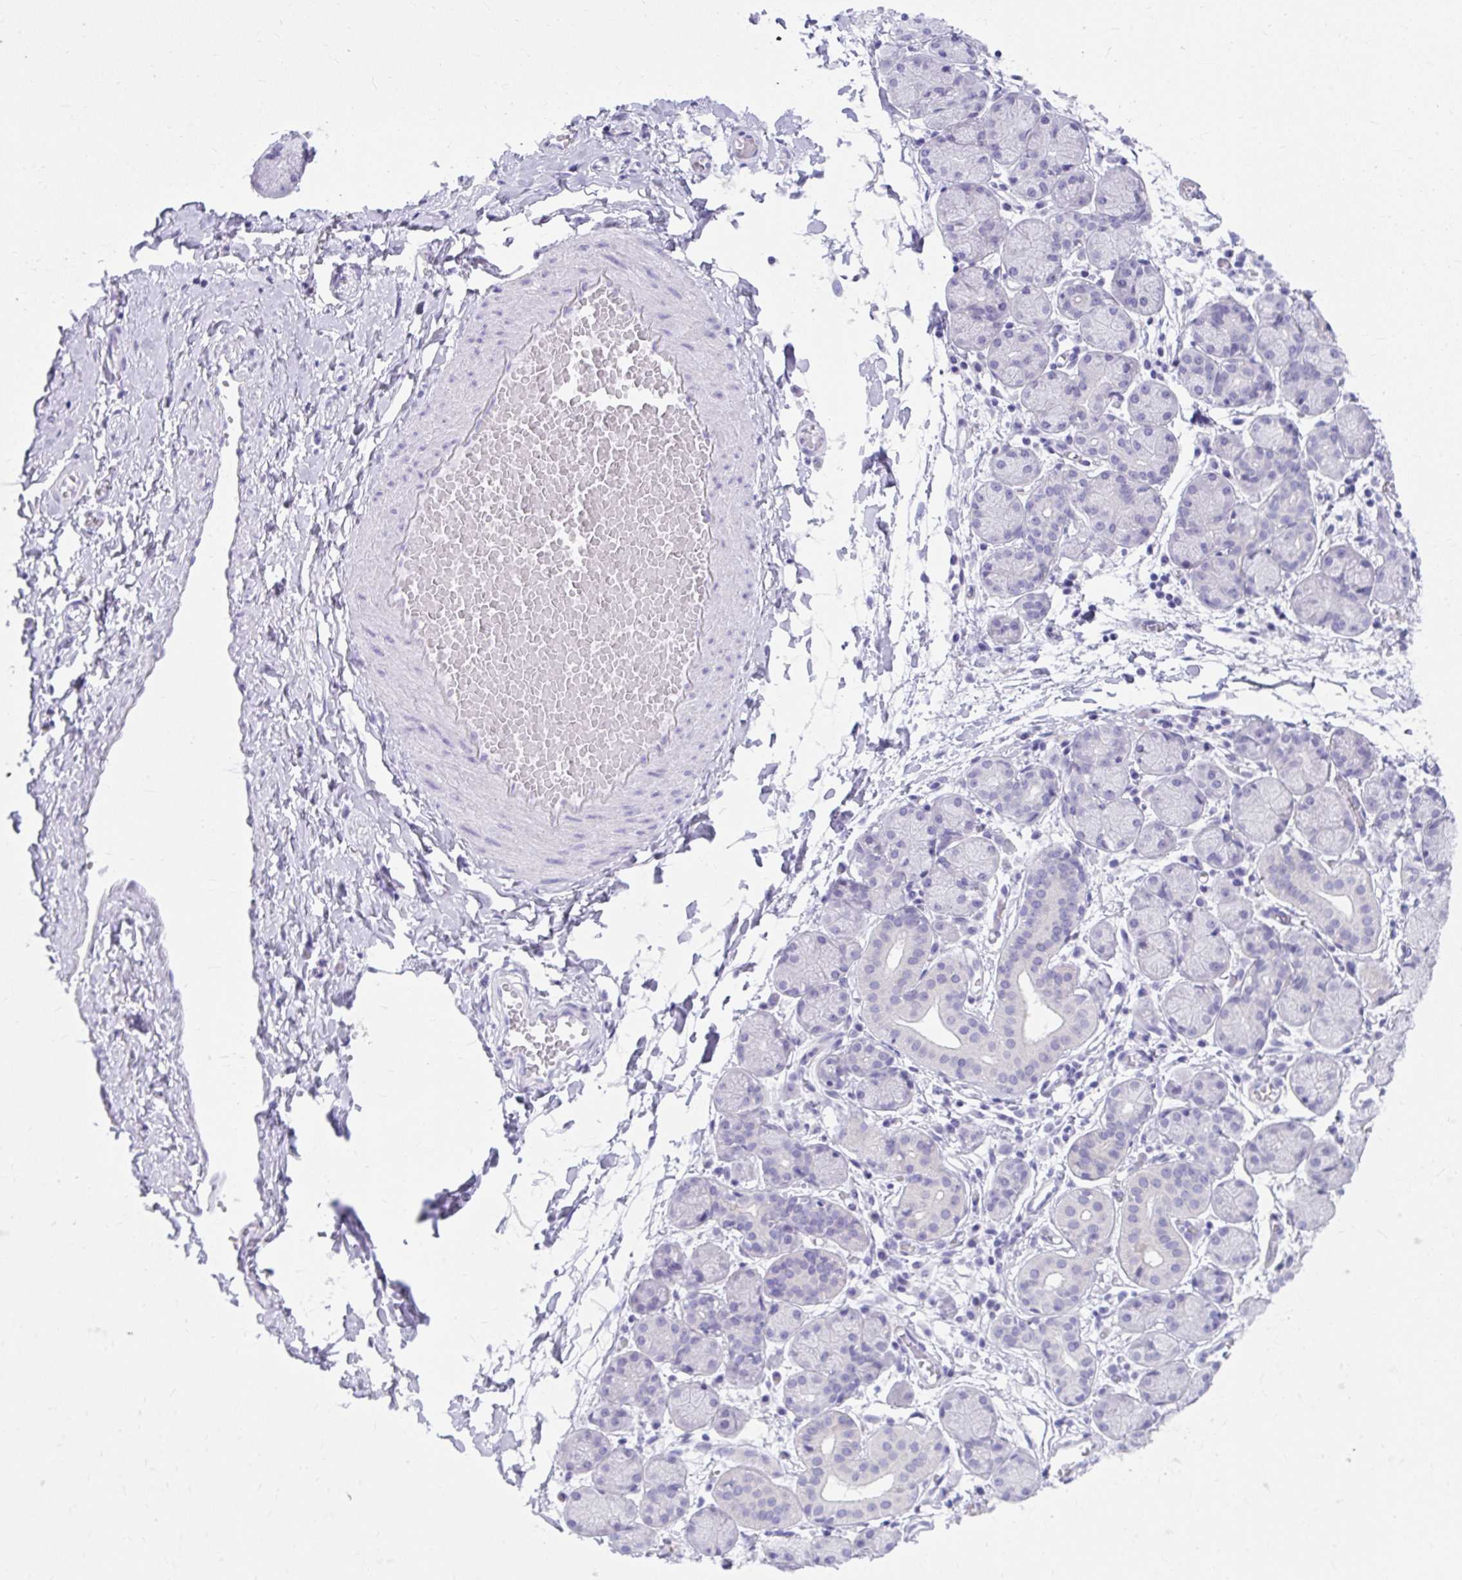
{"staining": {"intensity": "negative", "quantity": "none", "location": "none"}, "tissue": "salivary gland", "cell_type": "Glandular cells", "image_type": "normal", "snomed": [{"axis": "morphology", "description": "Normal tissue, NOS"}, {"axis": "topography", "description": "Salivary gland"}], "caption": "A micrograph of human salivary gland is negative for staining in glandular cells.", "gene": "UGT3A2", "patient": {"sex": "female", "age": 24}}